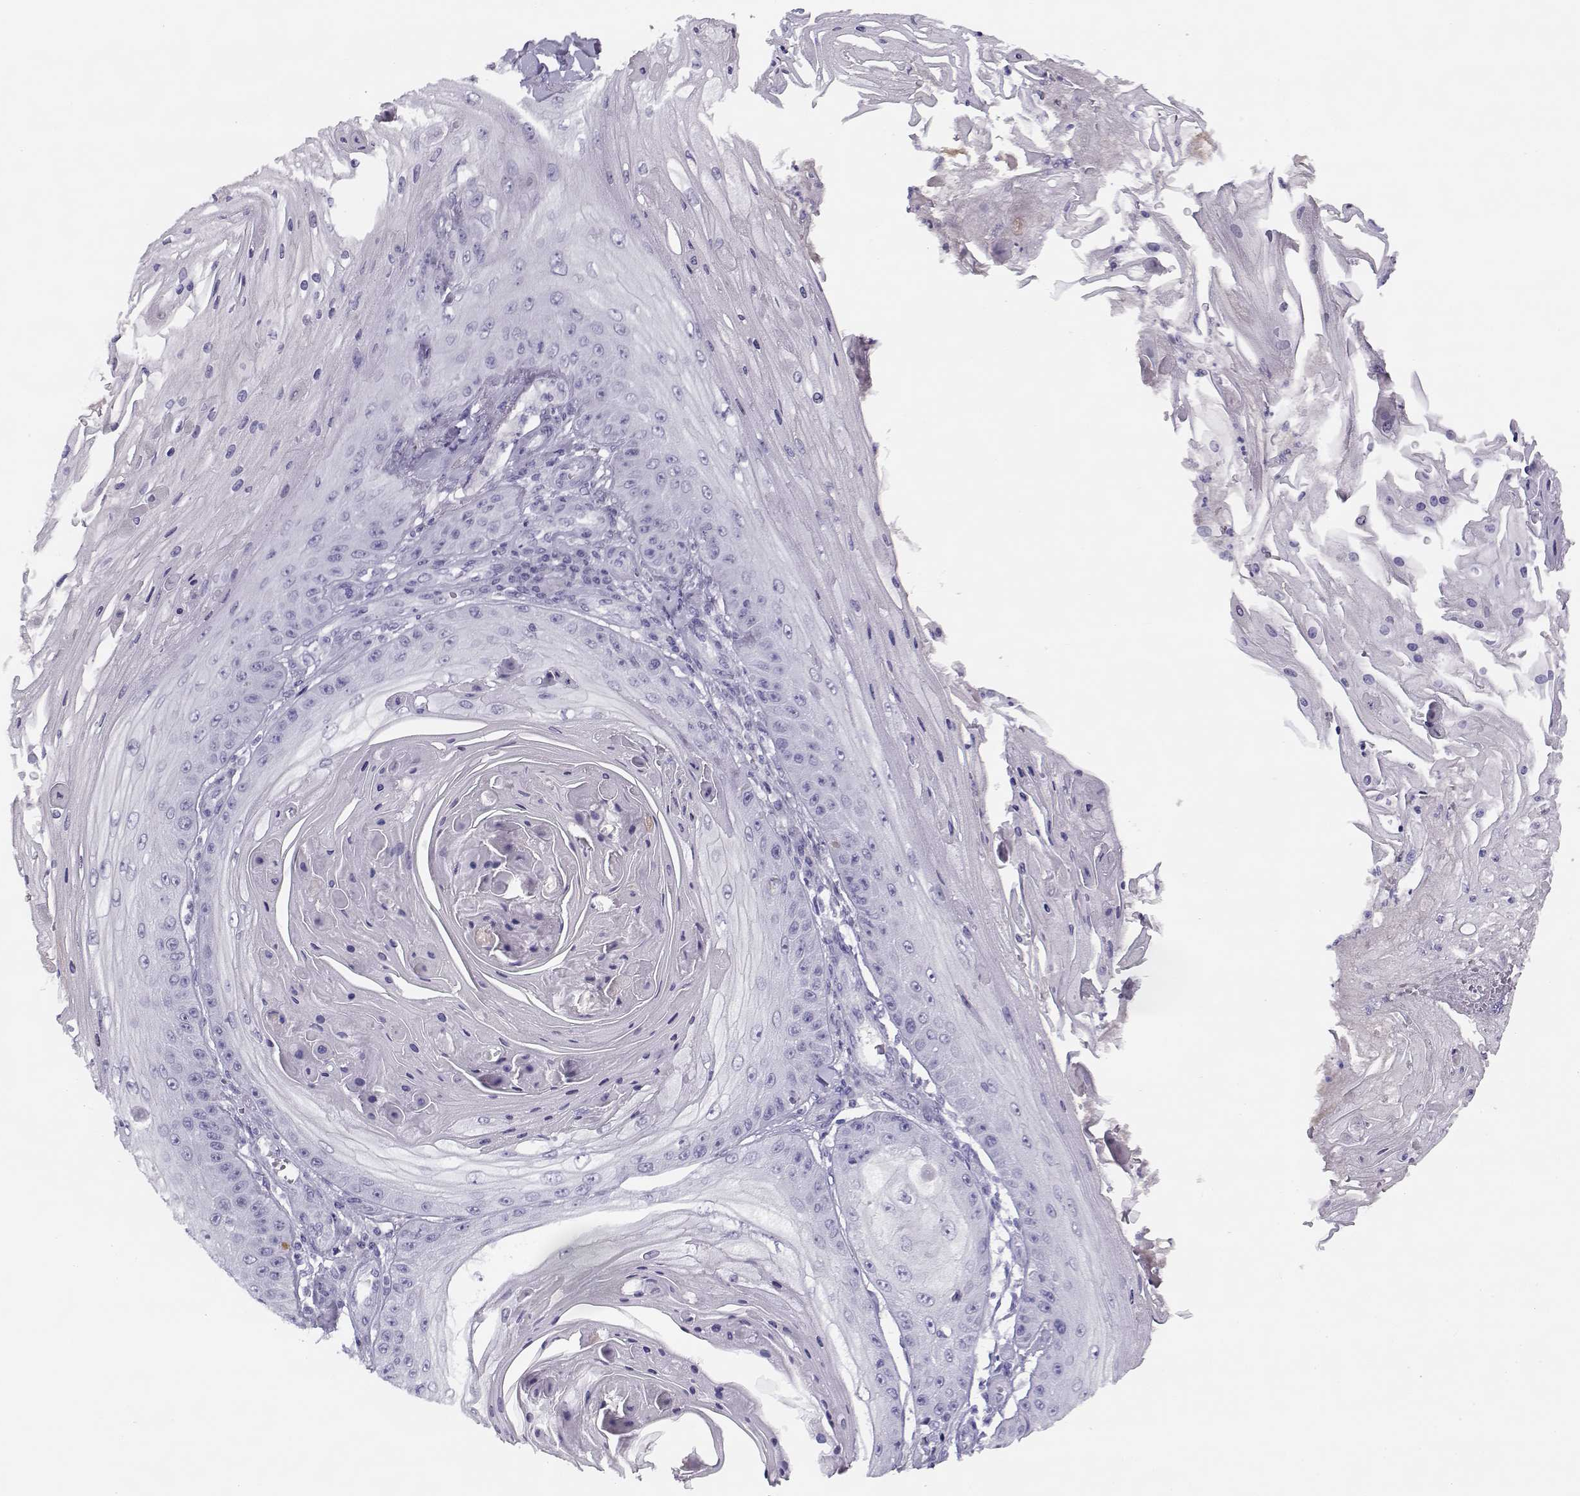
{"staining": {"intensity": "negative", "quantity": "none", "location": "none"}, "tissue": "skin cancer", "cell_type": "Tumor cells", "image_type": "cancer", "snomed": [{"axis": "morphology", "description": "Squamous cell carcinoma, NOS"}, {"axis": "topography", "description": "Skin"}], "caption": "Immunohistochemistry of skin cancer (squamous cell carcinoma) exhibits no positivity in tumor cells.", "gene": "CFAP77", "patient": {"sex": "male", "age": 70}}